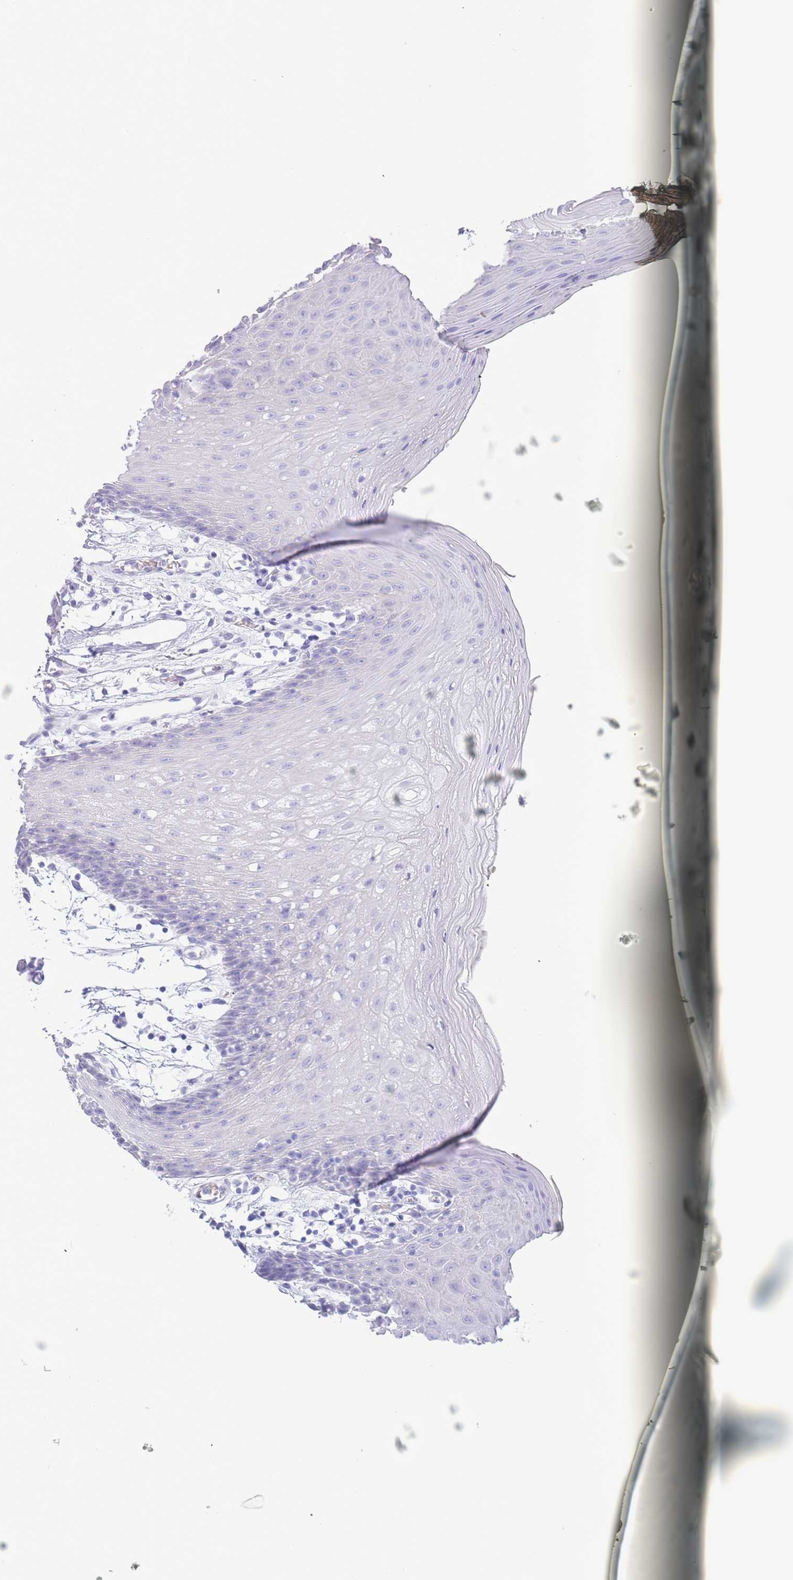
{"staining": {"intensity": "negative", "quantity": "none", "location": "none"}, "tissue": "oral mucosa", "cell_type": "Squamous epithelial cells", "image_type": "normal", "snomed": [{"axis": "morphology", "description": "Normal tissue, NOS"}, {"axis": "topography", "description": "Oral tissue"}, {"axis": "topography", "description": "Tounge, NOS"}], "caption": "Human oral mucosa stained for a protein using IHC exhibits no staining in squamous epithelial cells.", "gene": "ACR", "patient": {"sex": "female", "age": 59}}